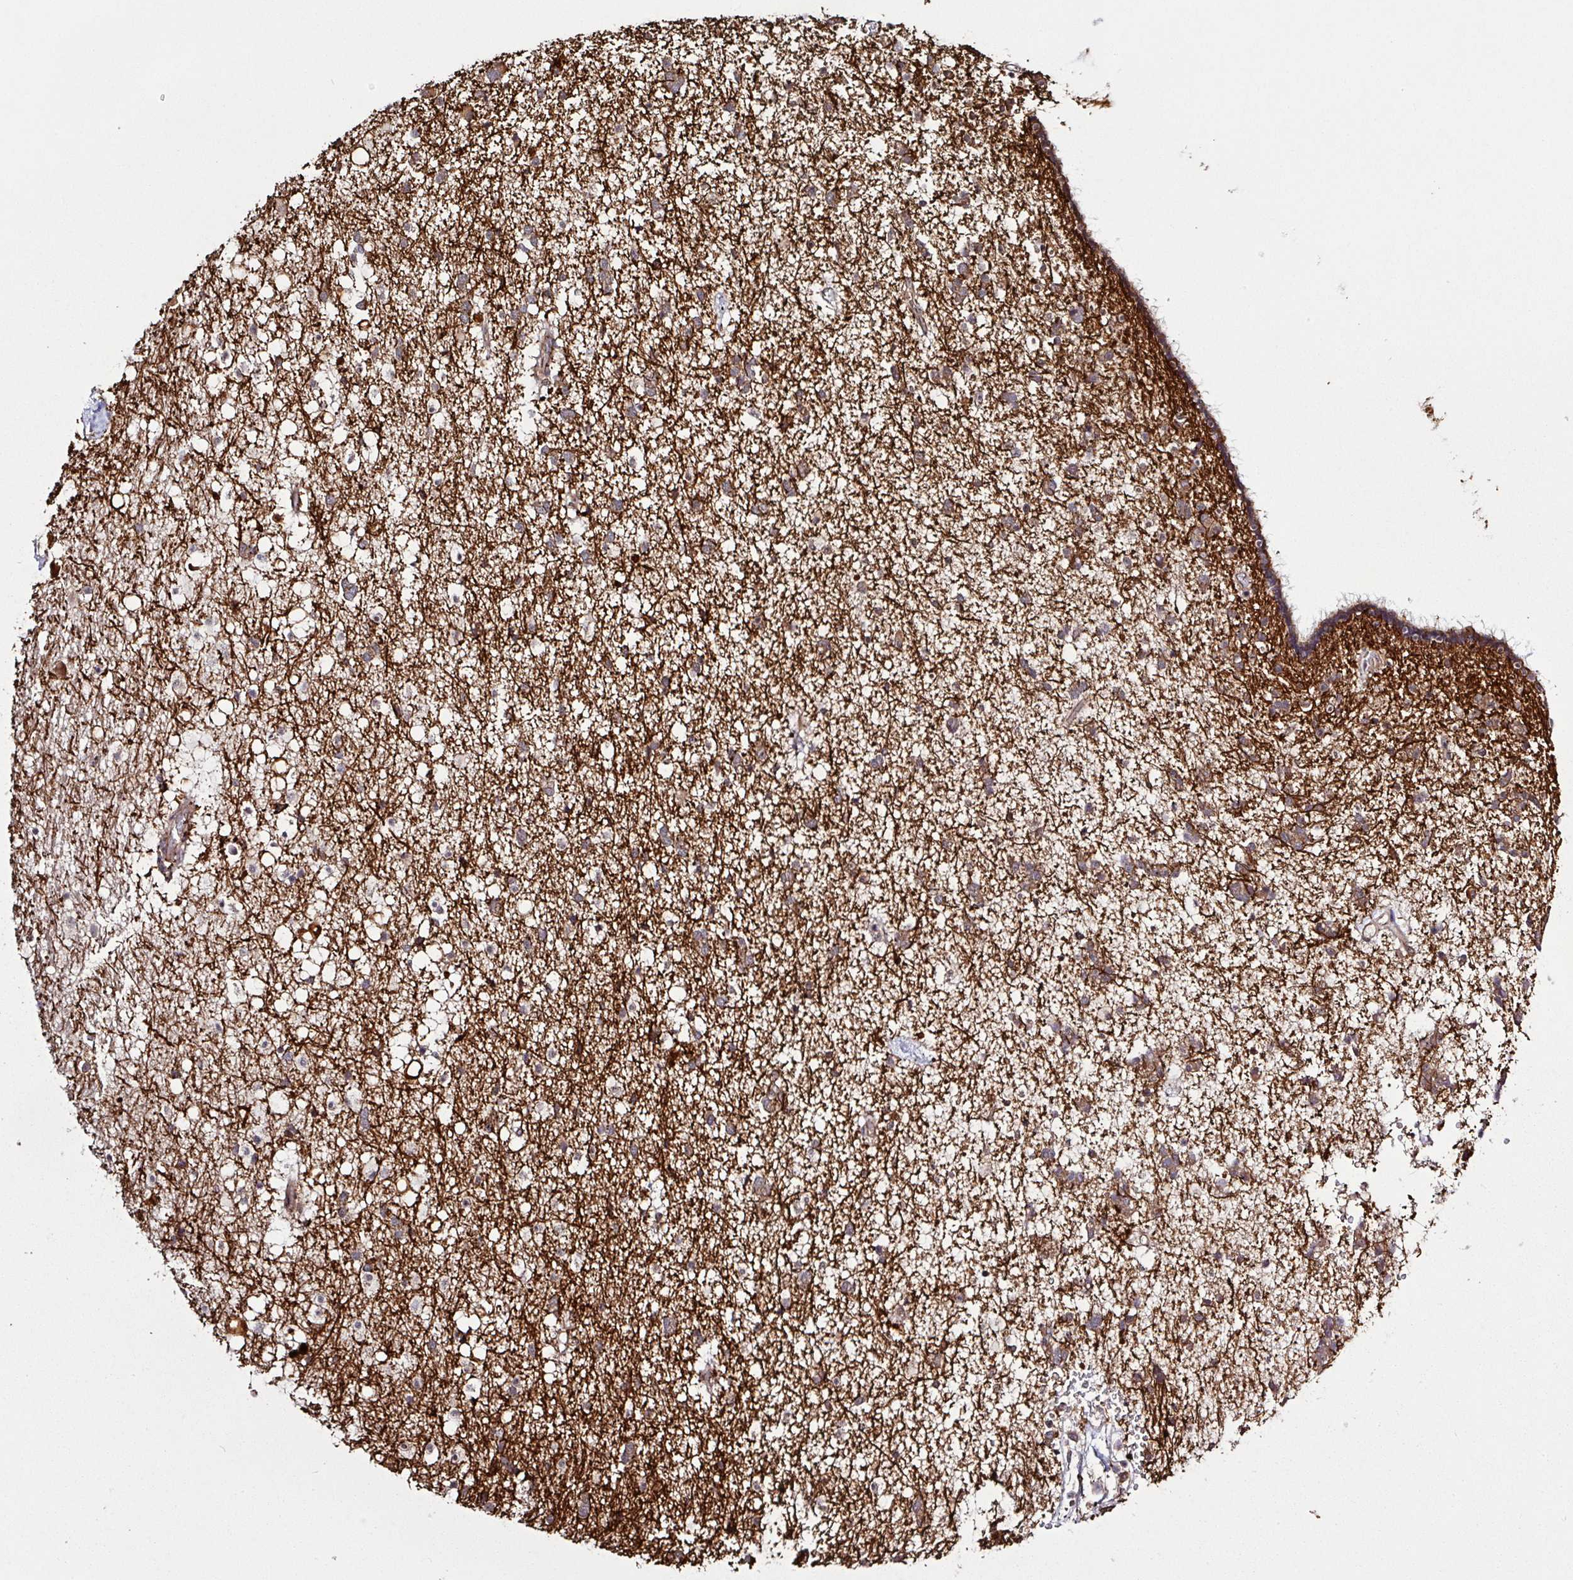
{"staining": {"intensity": "weak", "quantity": "<25%", "location": "cytoplasmic/membranous"}, "tissue": "caudate", "cell_type": "Glial cells", "image_type": "normal", "snomed": [{"axis": "morphology", "description": "Normal tissue, NOS"}, {"axis": "topography", "description": "Lateral ventricle wall"}], "caption": "This is a micrograph of IHC staining of normal caudate, which shows no expression in glial cells. Brightfield microscopy of immunohistochemistry stained with DAB (3,3'-diaminobenzidine) (brown) and hematoxylin (blue), captured at high magnification.", "gene": "ARPIN", "patient": {"sex": "male", "age": 37}}